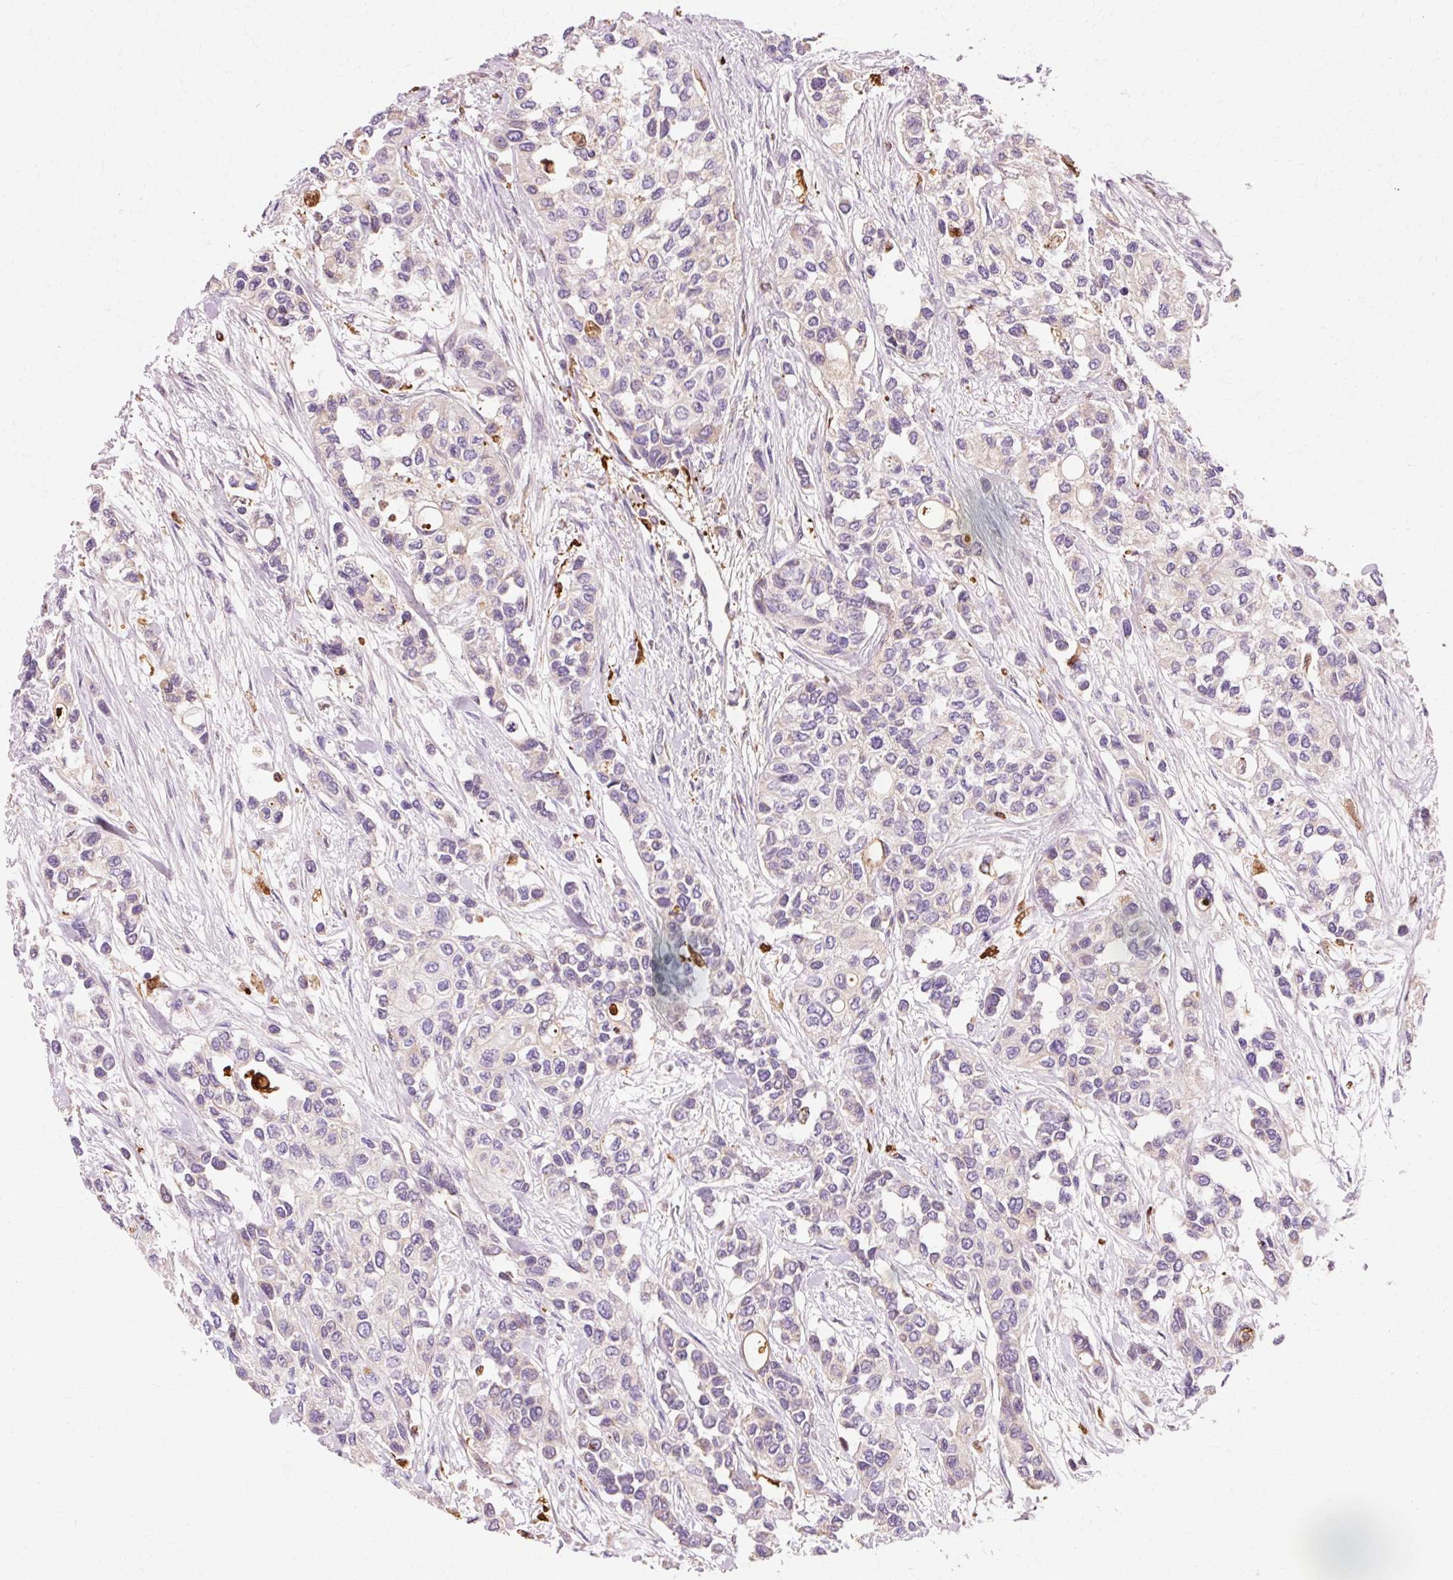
{"staining": {"intensity": "negative", "quantity": "none", "location": "none"}, "tissue": "urothelial cancer", "cell_type": "Tumor cells", "image_type": "cancer", "snomed": [{"axis": "morphology", "description": "Normal tissue, NOS"}, {"axis": "morphology", "description": "Urothelial carcinoma, High grade"}, {"axis": "topography", "description": "Vascular tissue"}, {"axis": "topography", "description": "Urinary bladder"}], "caption": "DAB (3,3'-diaminobenzidine) immunohistochemical staining of human urothelial cancer reveals no significant expression in tumor cells.", "gene": "GPX1", "patient": {"sex": "female", "age": 56}}